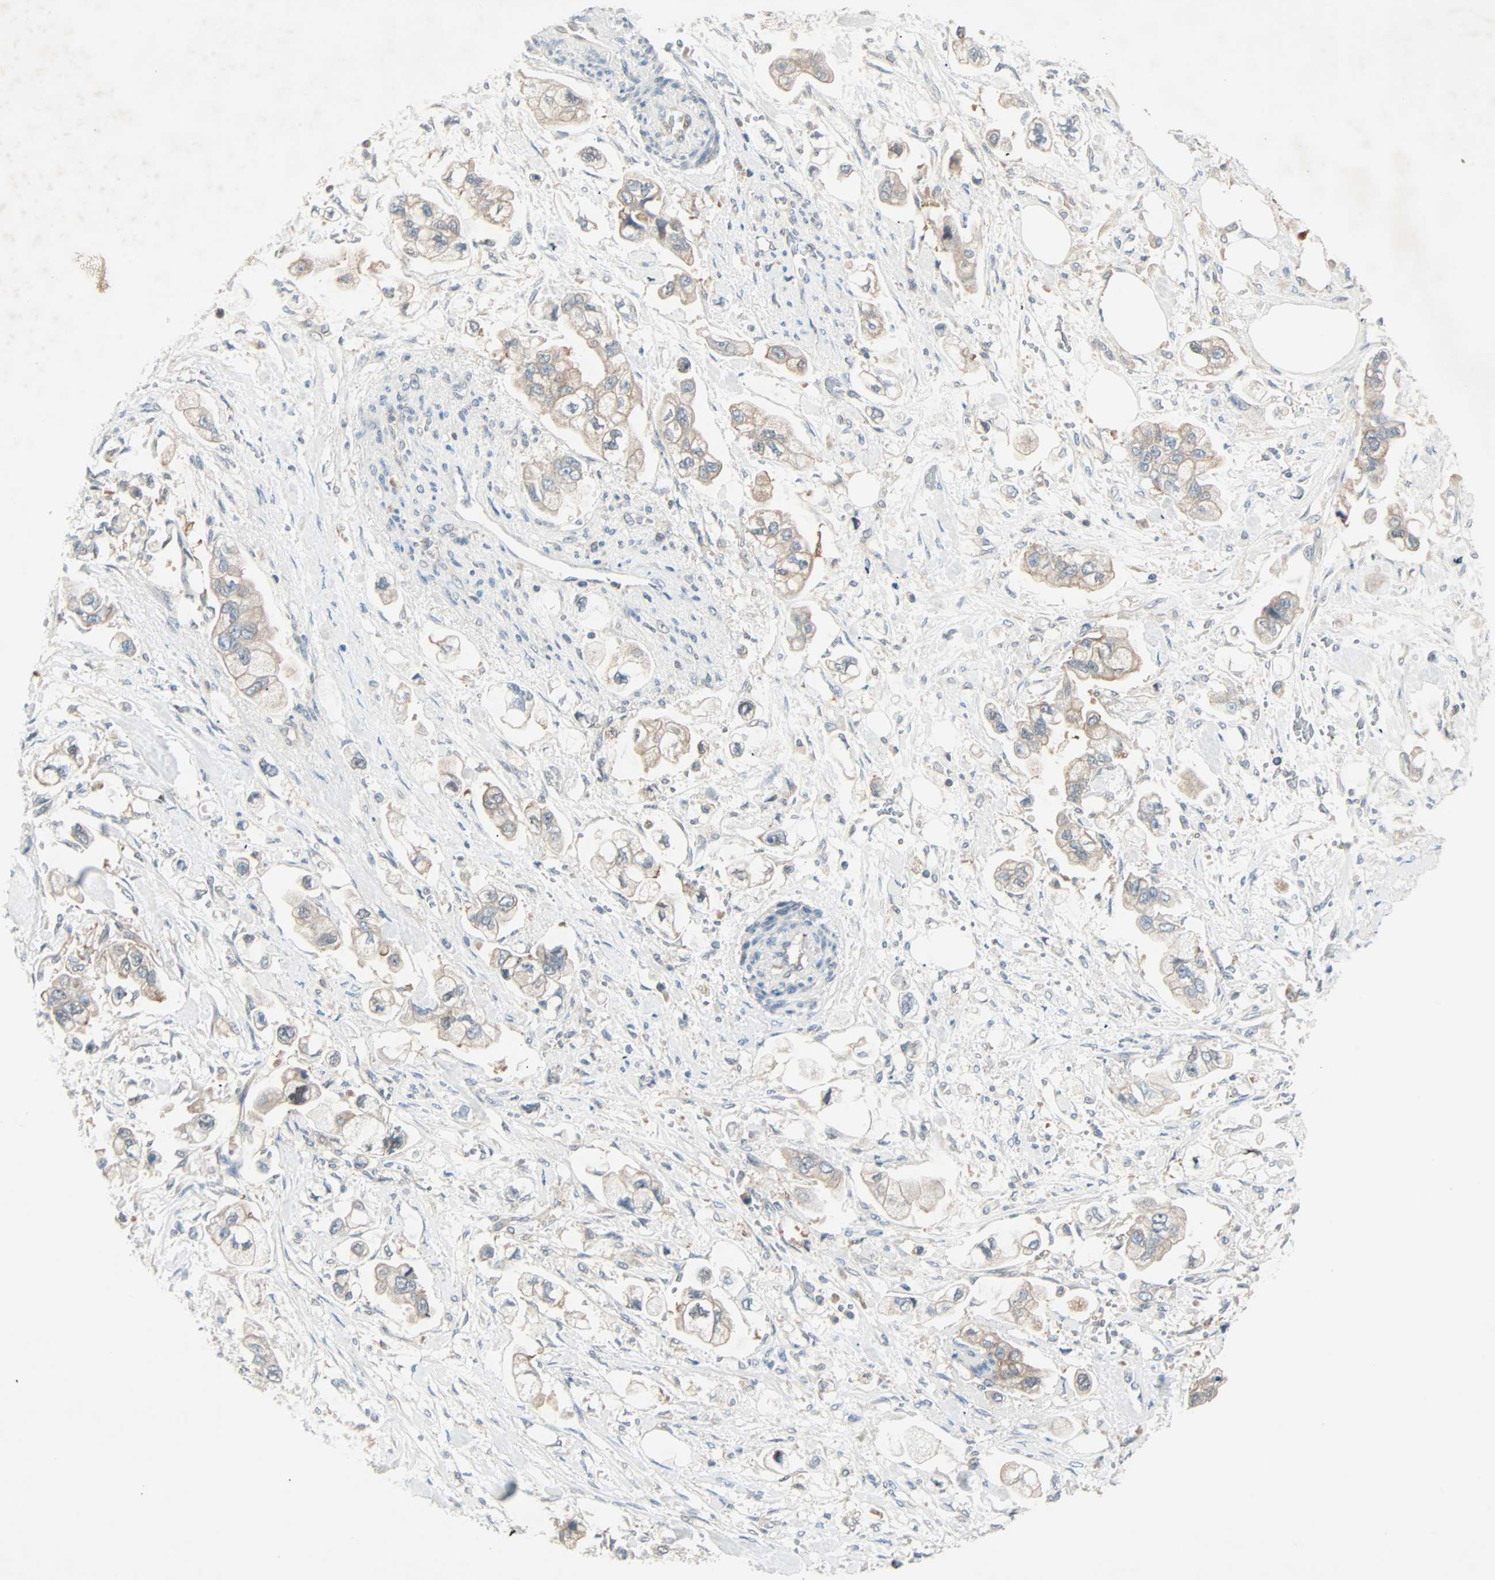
{"staining": {"intensity": "weak", "quantity": "25%-75%", "location": "cytoplasmic/membranous"}, "tissue": "stomach cancer", "cell_type": "Tumor cells", "image_type": "cancer", "snomed": [{"axis": "morphology", "description": "Adenocarcinoma, NOS"}, {"axis": "topography", "description": "Stomach"}], "caption": "A micrograph of human stomach cancer (adenocarcinoma) stained for a protein displays weak cytoplasmic/membranous brown staining in tumor cells.", "gene": "SMIM8", "patient": {"sex": "male", "age": 62}}